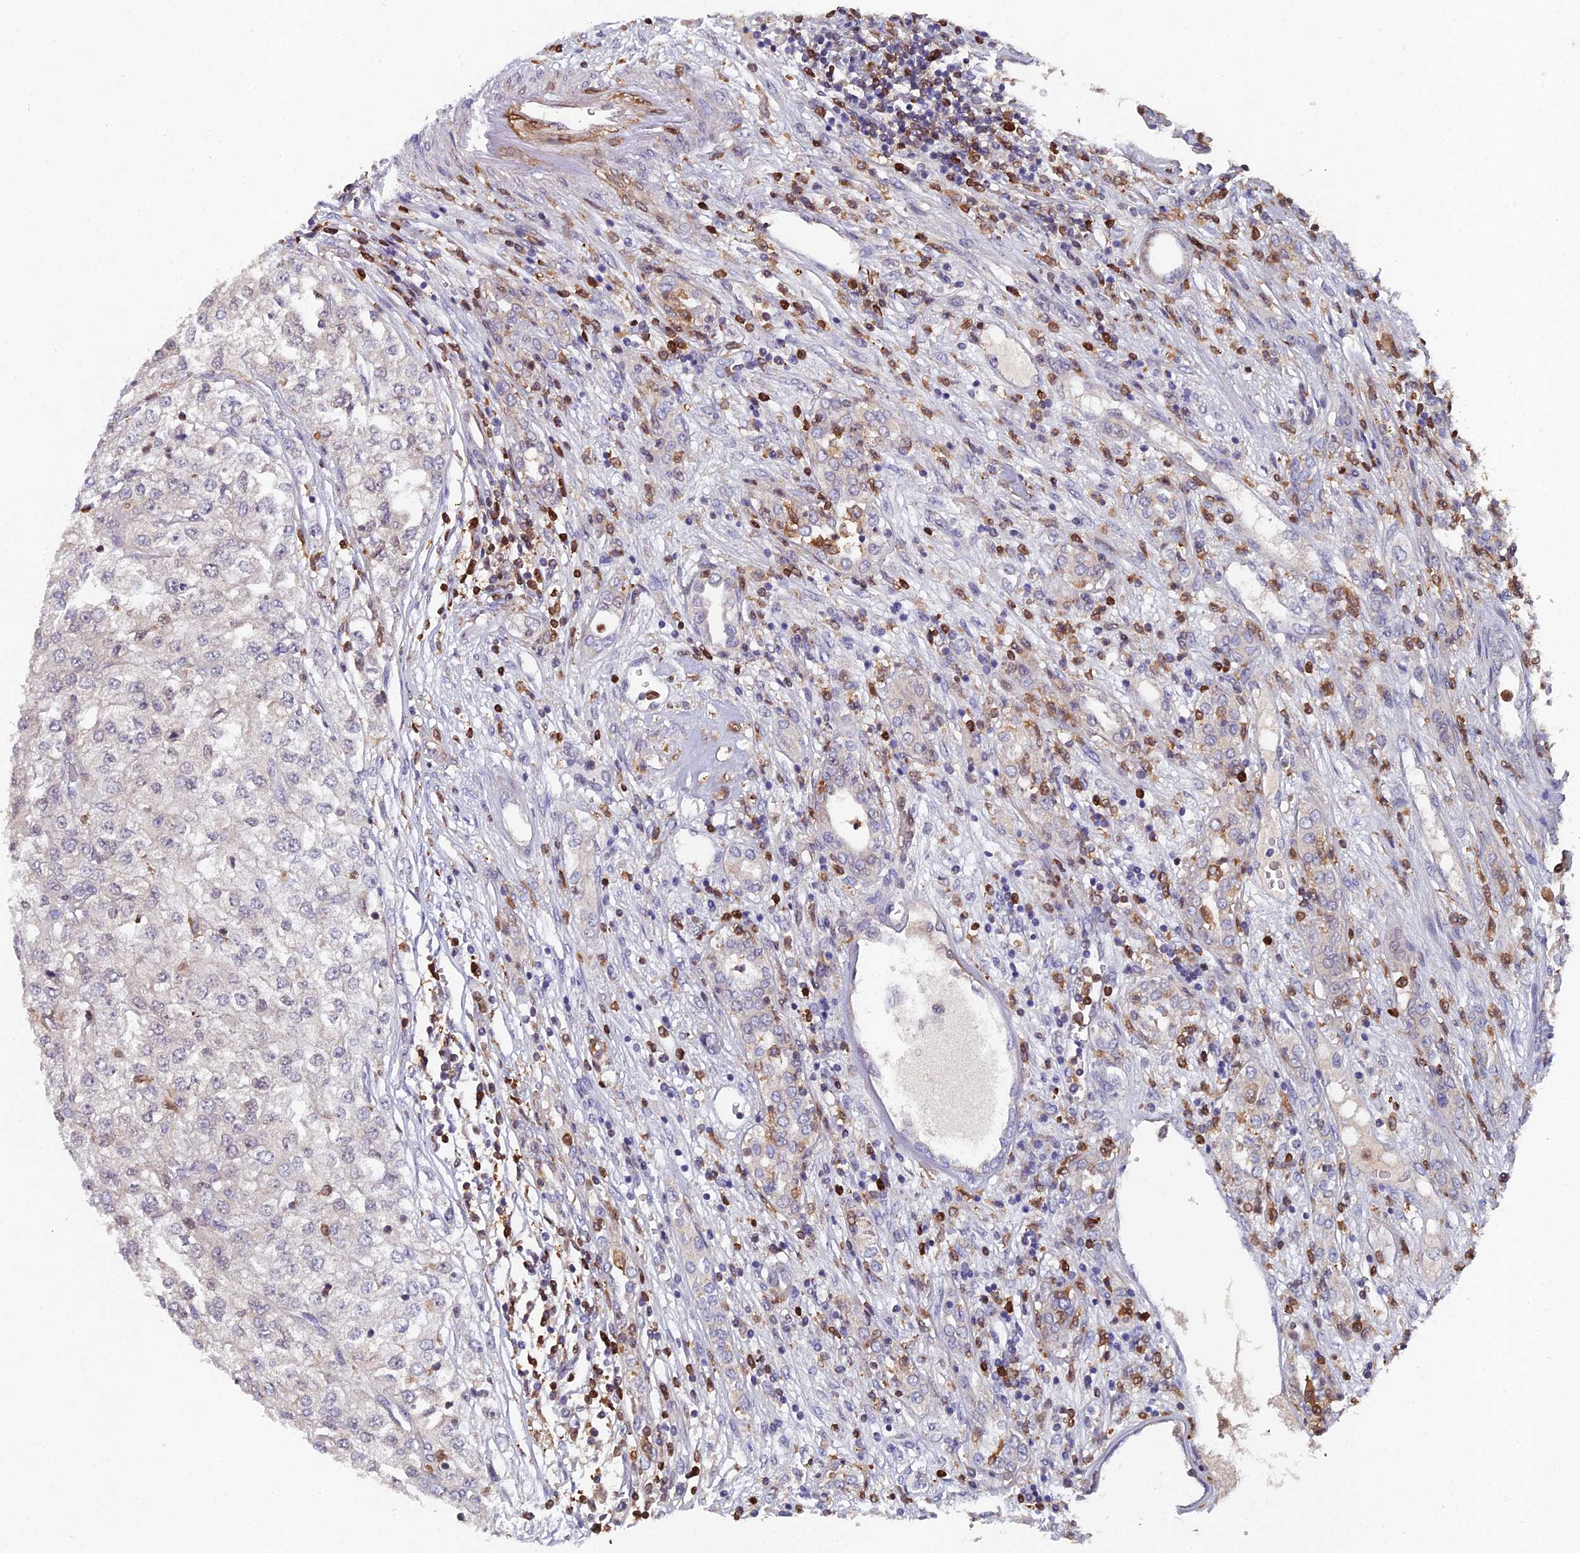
{"staining": {"intensity": "negative", "quantity": "none", "location": "none"}, "tissue": "renal cancer", "cell_type": "Tumor cells", "image_type": "cancer", "snomed": [{"axis": "morphology", "description": "Adenocarcinoma, NOS"}, {"axis": "topography", "description": "Kidney"}], "caption": "This photomicrograph is of renal cancer stained with immunohistochemistry (IHC) to label a protein in brown with the nuclei are counter-stained blue. There is no staining in tumor cells.", "gene": "GALK2", "patient": {"sex": "female", "age": 54}}